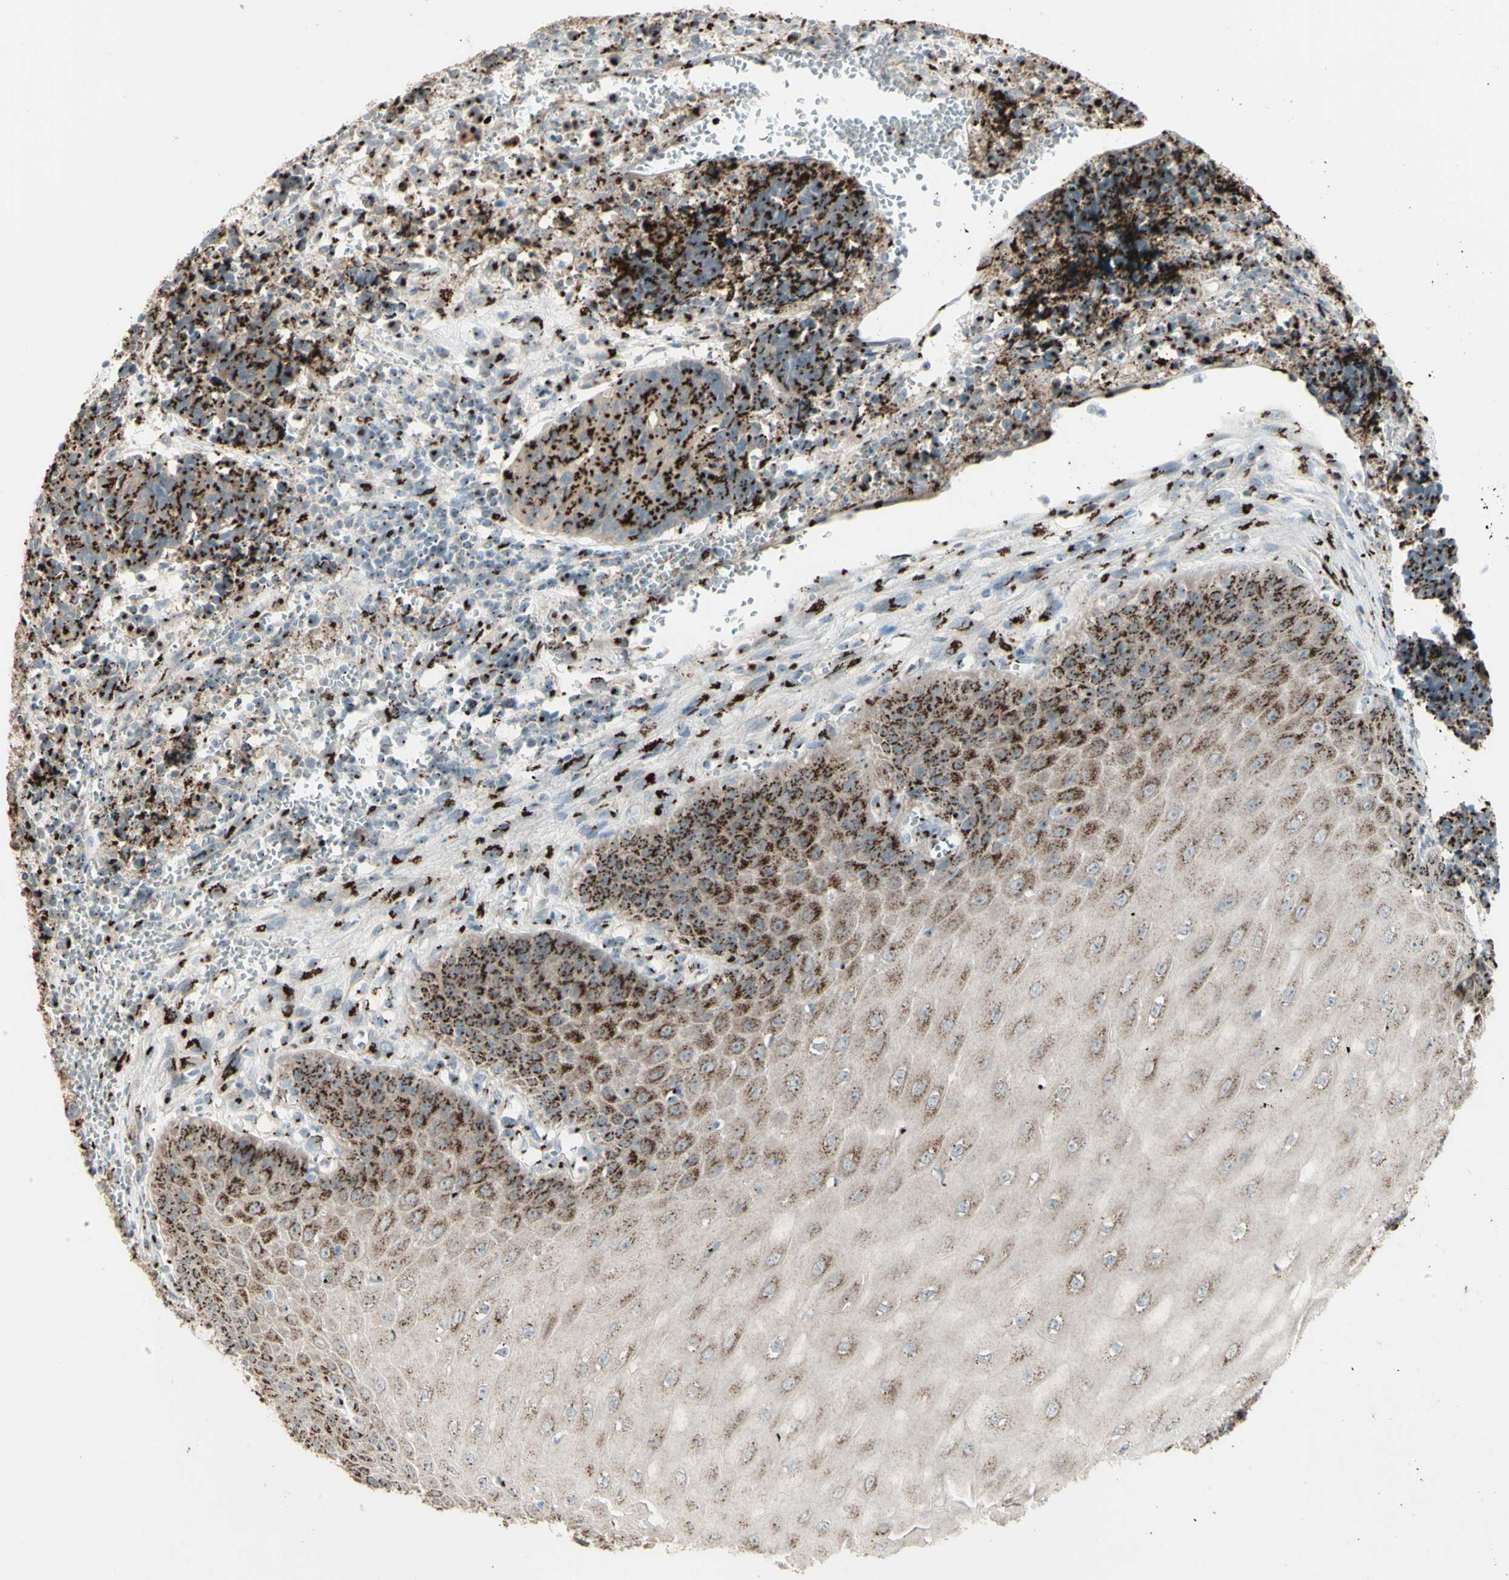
{"staining": {"intensity": "moderate", "quantity": ">75%", "location": "cytoplasmic/membranous"}, "tissue": "cervical cancer", "cell_type": "Tumor cells", "image_type": "cancer", "snomed": [{"axis": "morphology", "description": "Squamous cell carcinoma, NOS"}, {"axis": "topography", "description": "Cervix"}], "caption": "Cervical squamous cell carcinoma stained with DAB (3,3'-diaminobenzidine) IHC exhibits medium levels of moderate cytoplasmic/membranous expression in approximately >75% of tumor cells.", "gene": "BPNT2", "patient": {"sex": "female", "age": 35}}